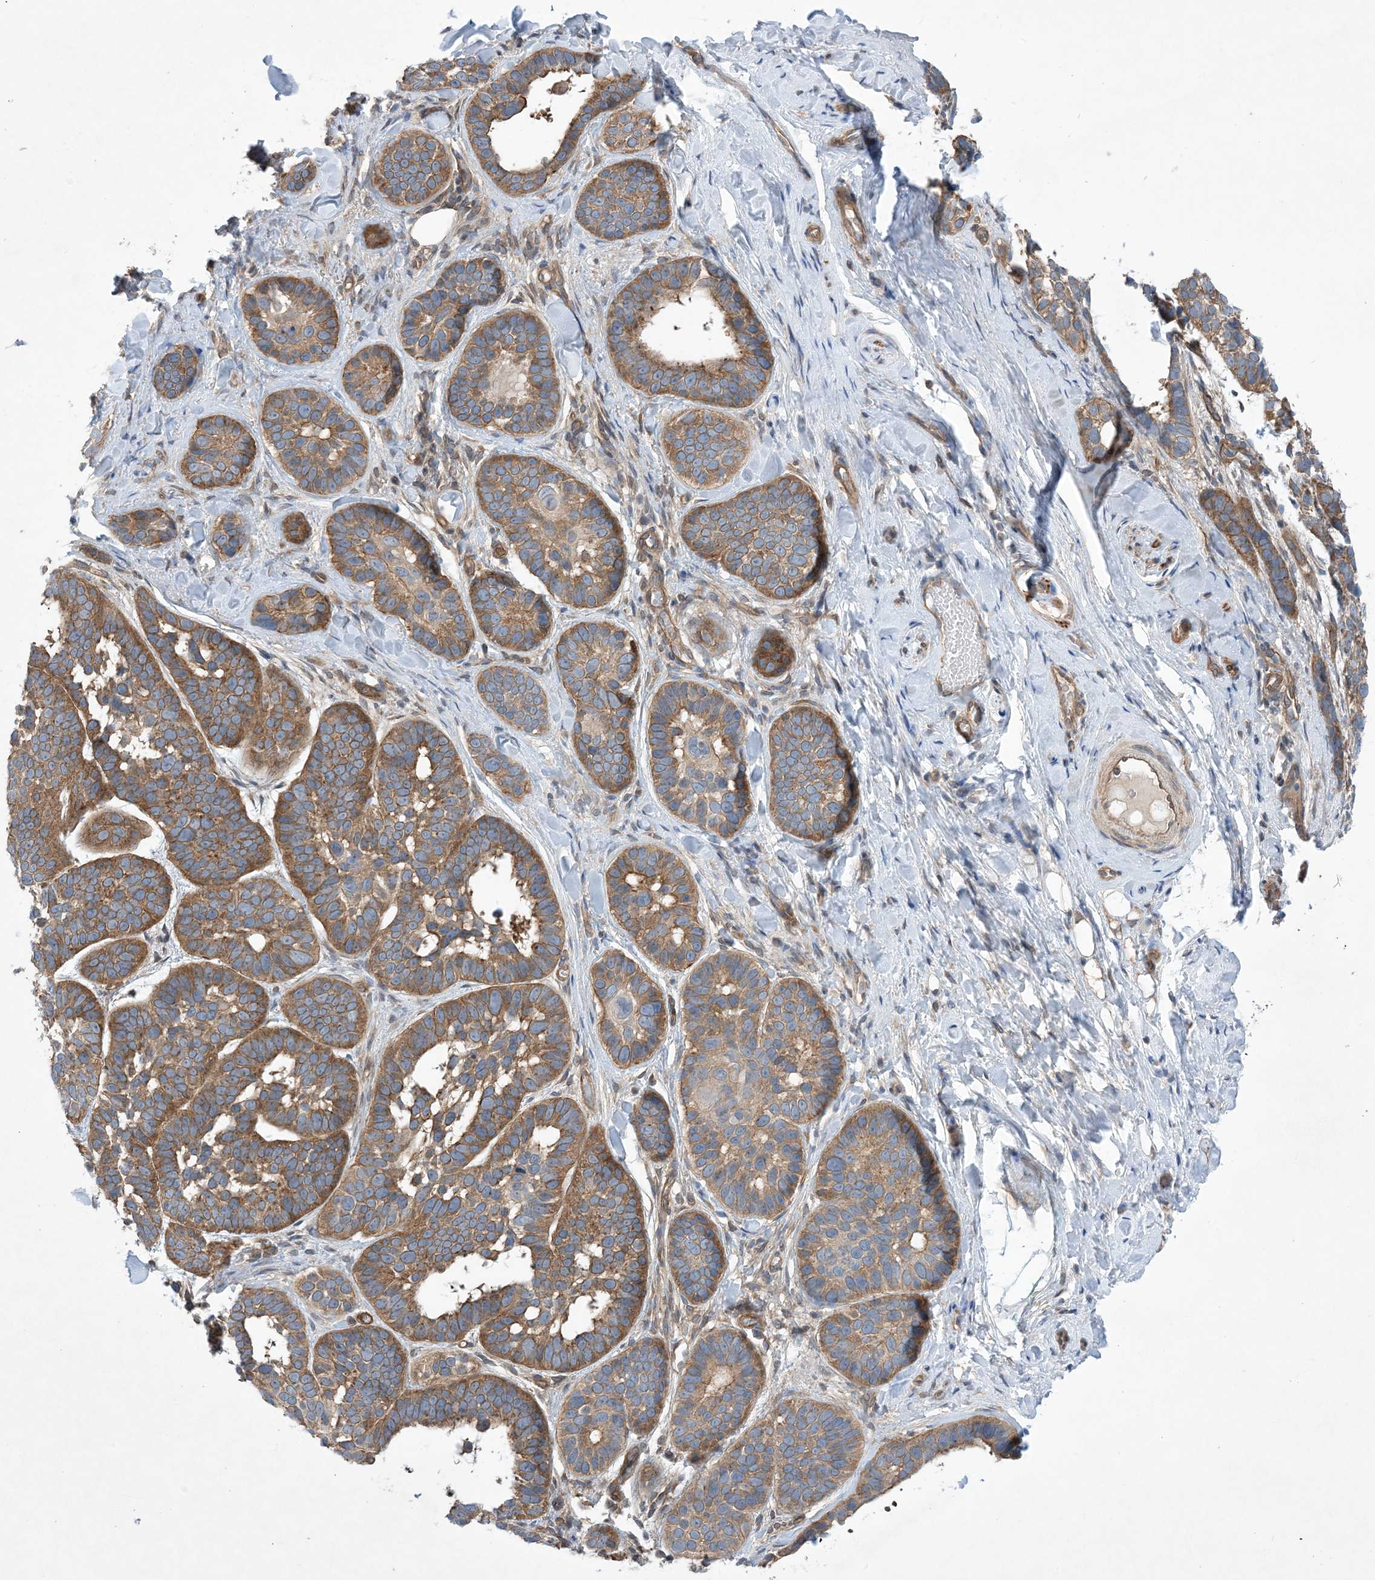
{"staining": {"intensity": "moderate", "quantity": ">75%", "location": "cytoplasmic/membranous"}, "tissue": "skin cancer", "cell_type": "Tumor cells", "image_type": "cancer", "snomed": [{"axis": "morphology", "description": "Basal cell carcinoma"}, {"axis": "topography", "description": "Skin"}], "caption": "A histopathology image of skin basal cell carcinoma stained for a protein displays moderate cytoplasmic/membranous brown staining in tumor cells.", "gene": "EHBP1", "patient": {"sex": "male", "age": 62}}